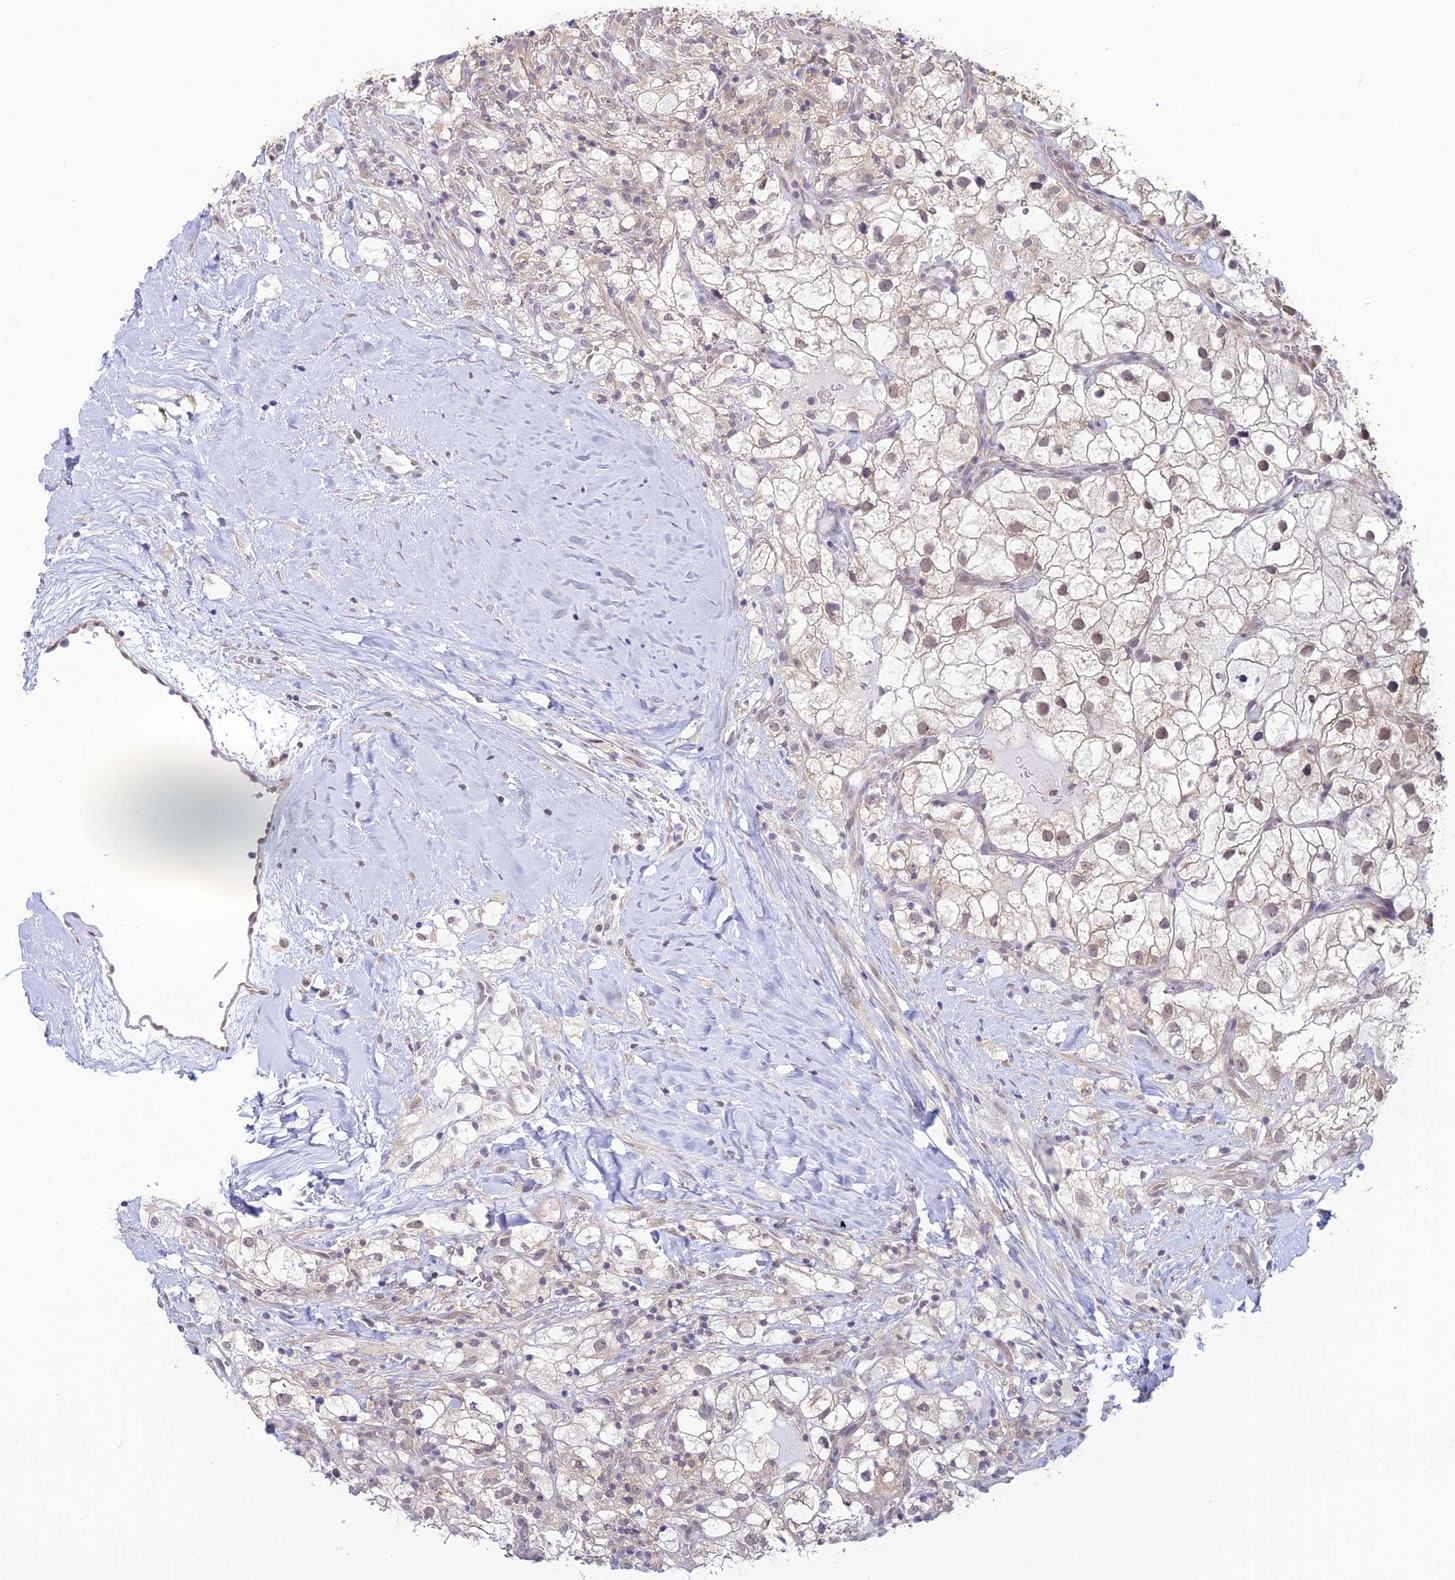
{"staining": {"intensity": "negative", "quantity": "none", "location": "none"}, "tissue": "renal cancer", "cell_type": "Tumor cells", "image_type": "cancer", "snomed": [{"axis": "morphology", "description": "Adenocarcinoma, NOS"}, {"axis": "topography", "description": "Kidney"}], "caption": "Immunohistochemical staining of renal cancer (adenocarcinoma) displays no significant positivity in tumor cells.", "gene": "SKIC8", "patient": {"sex": "male", "age": 59}}